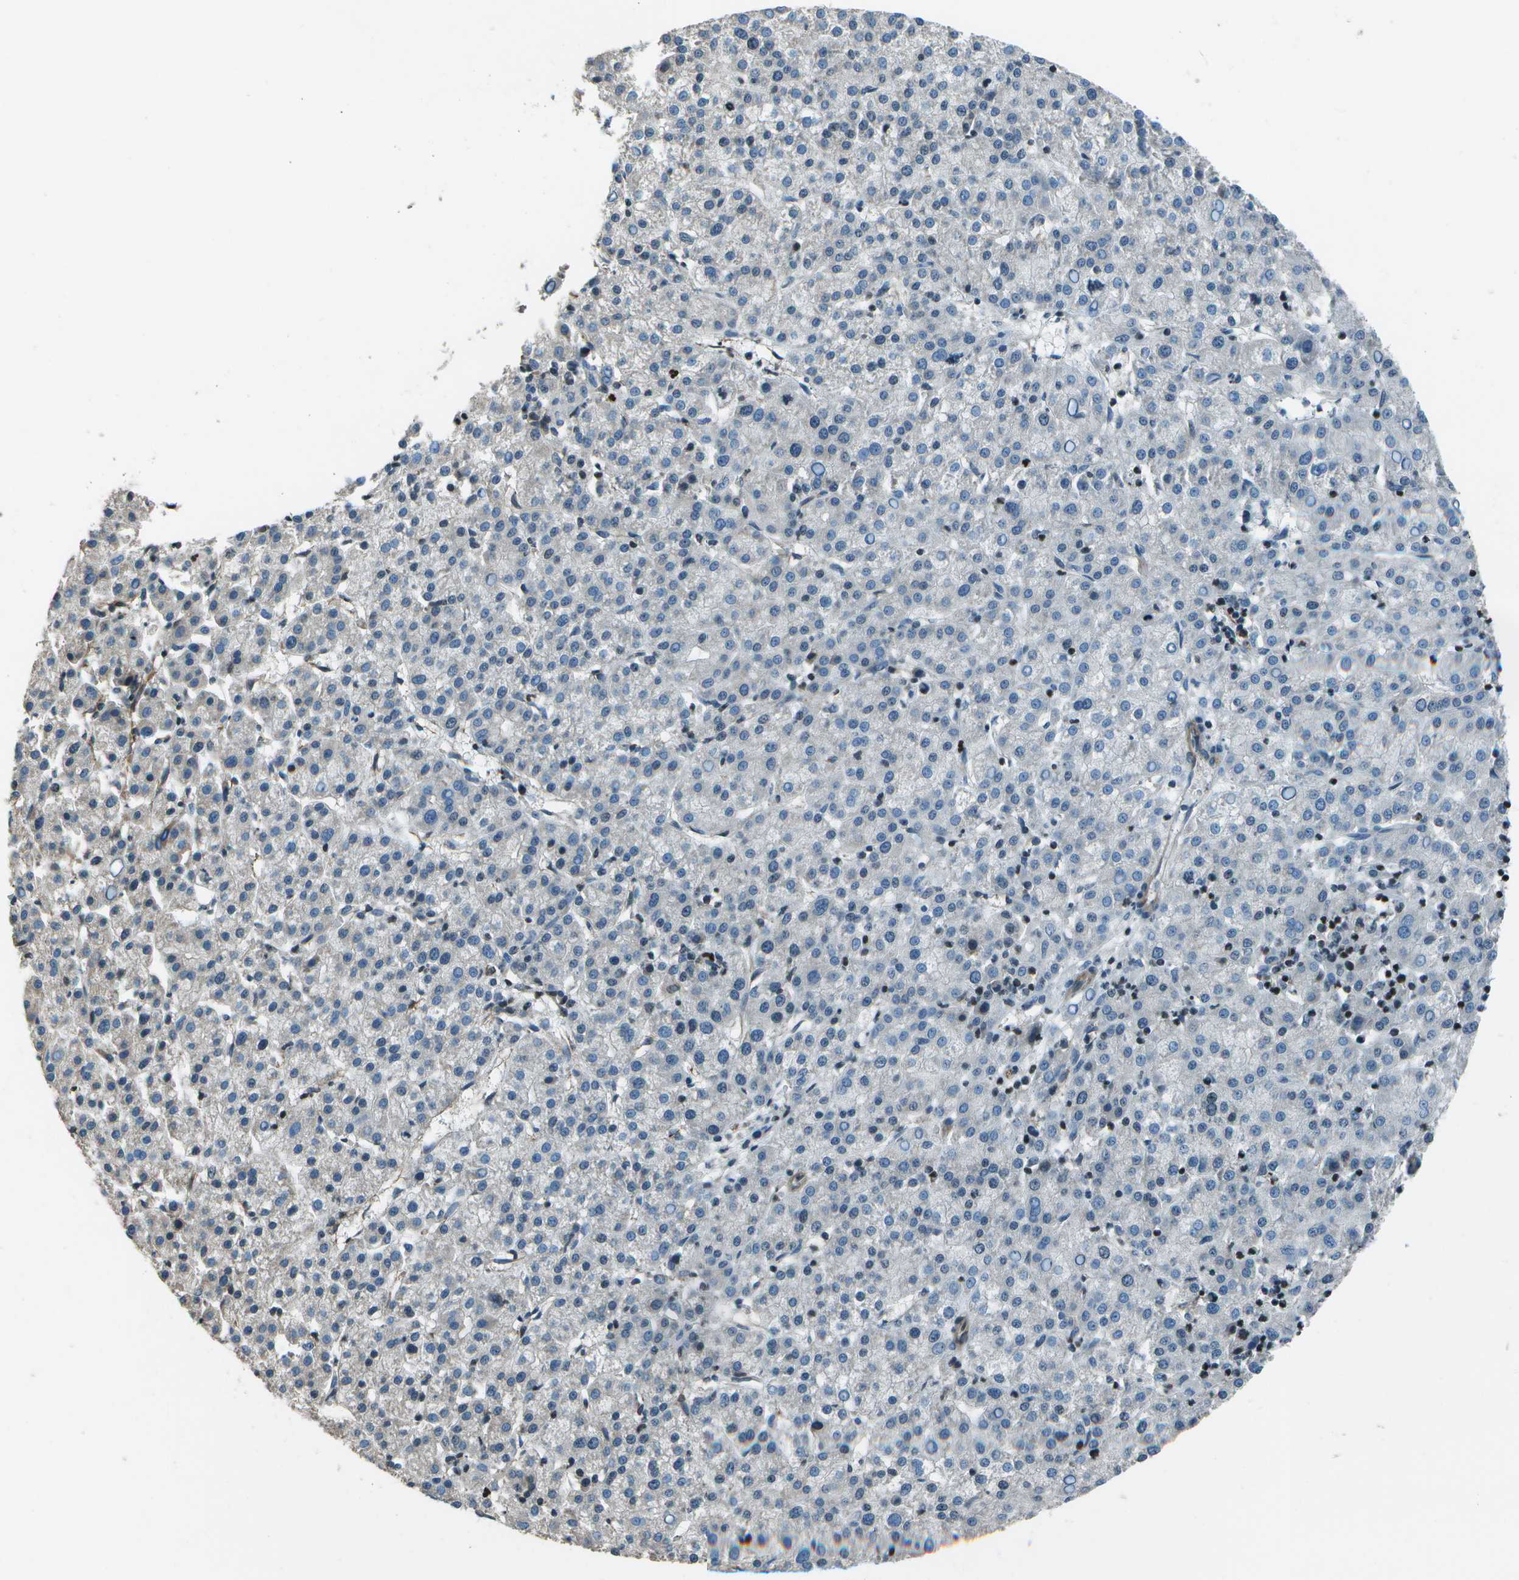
{"staining": {"intensity": "negative", "quantity": "none", "location": "none"}, "tissue": "liver cancer", "cell_type": "Tumor cells", "image_type": "cancer", "snomed": [{"axis": "morphology", "description": "Carcinoma, Hepatocellular, NOS"}, {"axis": "topography", "description": "Liver"}], "caption": "High power microscopy micrograph of an IHC photomicrograph of liver cancer (hepatocellular carcinoma), revealing no significant expression in tumor cells.", "gene": "PDLIM1", "patient": {"sex": "female", "age": 58}}